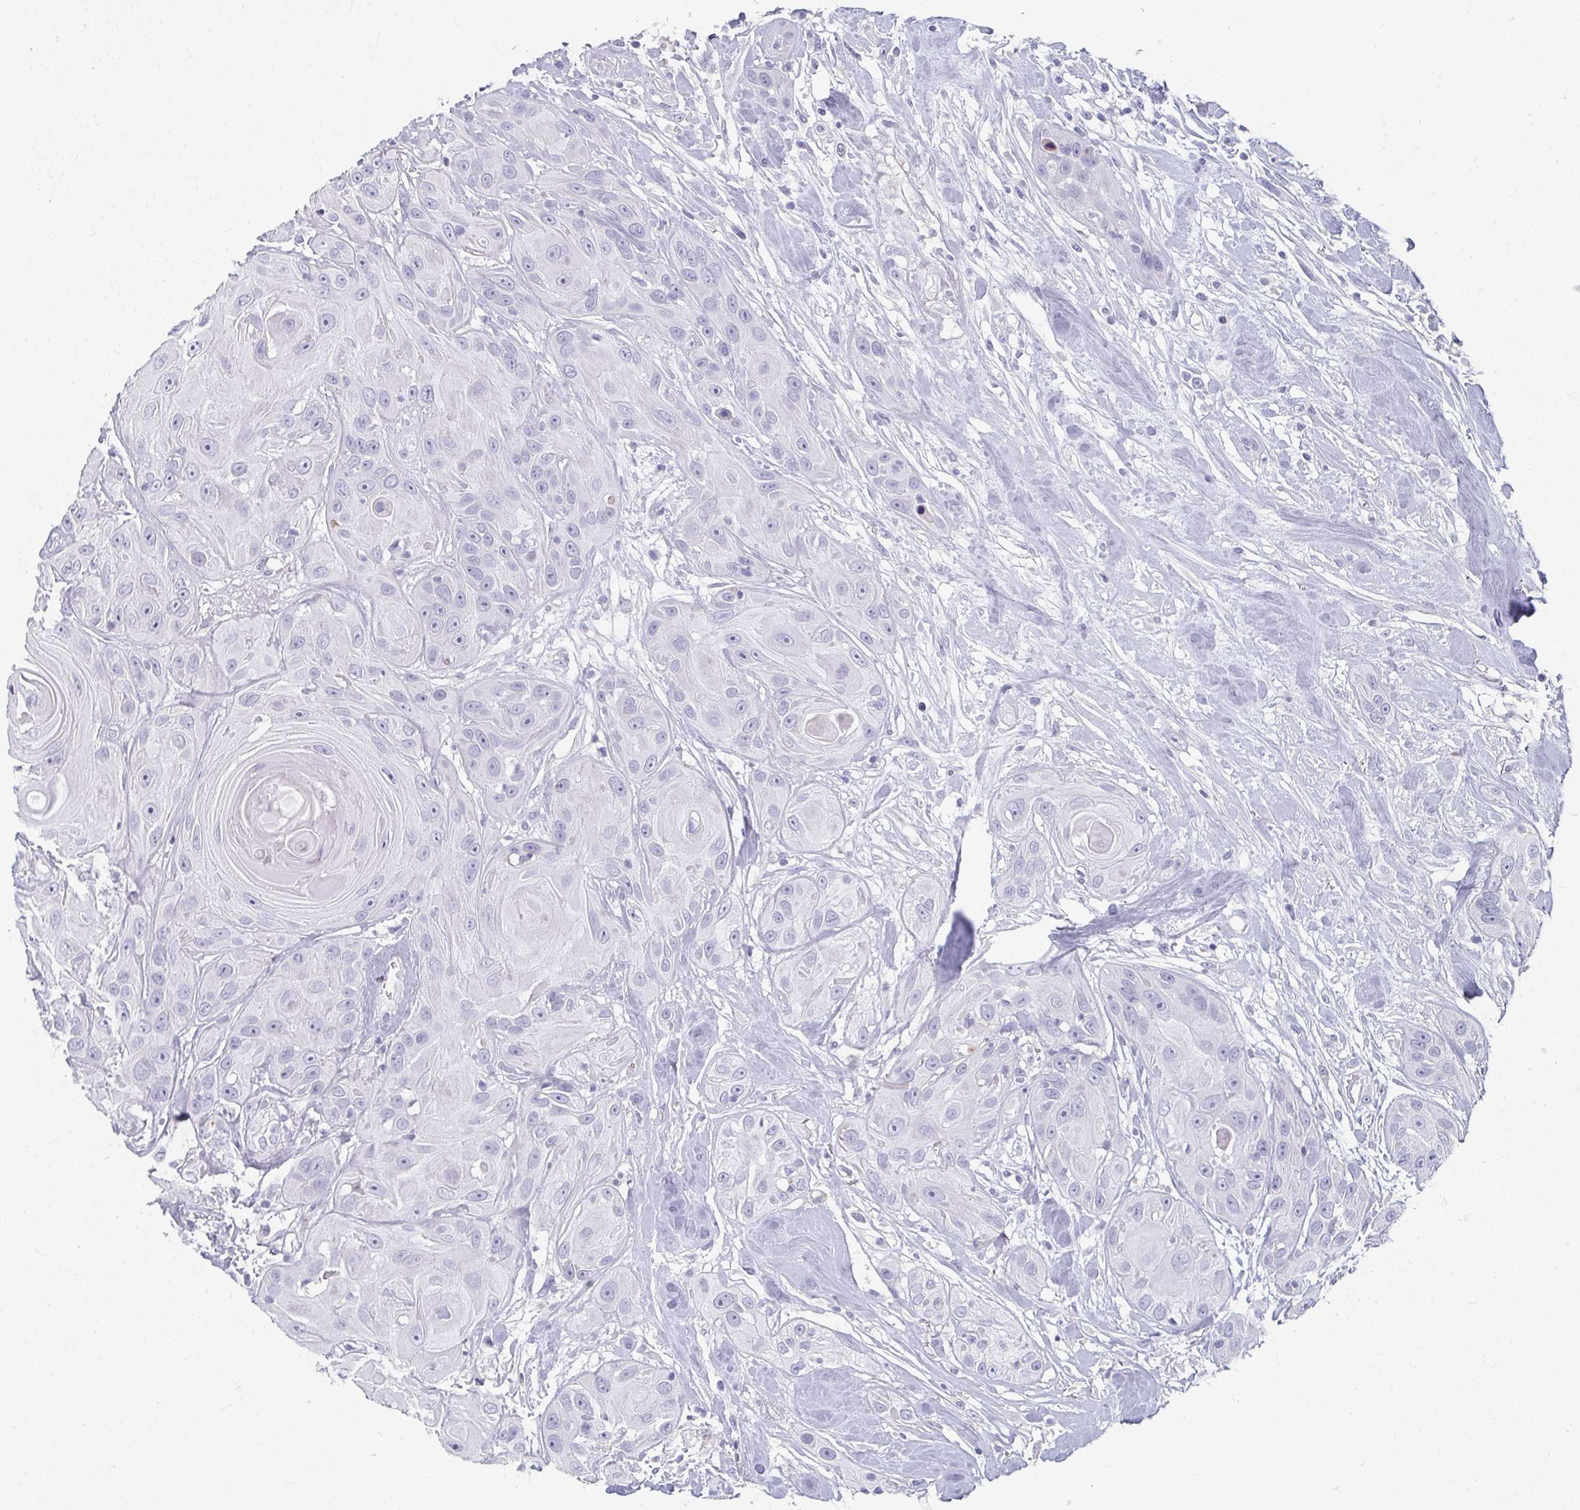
{"staining": {"intensity": "negative", "quantity": "none", "location": "none"}, "tissue": "head and neck cancer", "cell_type": "Tumor cells", "image_type": "cancer", "snomed": [{"axis": "morphology", "description": "Squamous cell carcinoma, NOS"}, {"axis": "topography", "description": "Oral tissue"}, {"axis": "topography", "description": "Head-Neck"}], "caption": "Head and neck squamous cell carcinoma was stained to show a protein in brown. There is no significant positivity in tumor cells.", "gene": "CAMKV", "patient": {"sex": "male", "age": 77}}